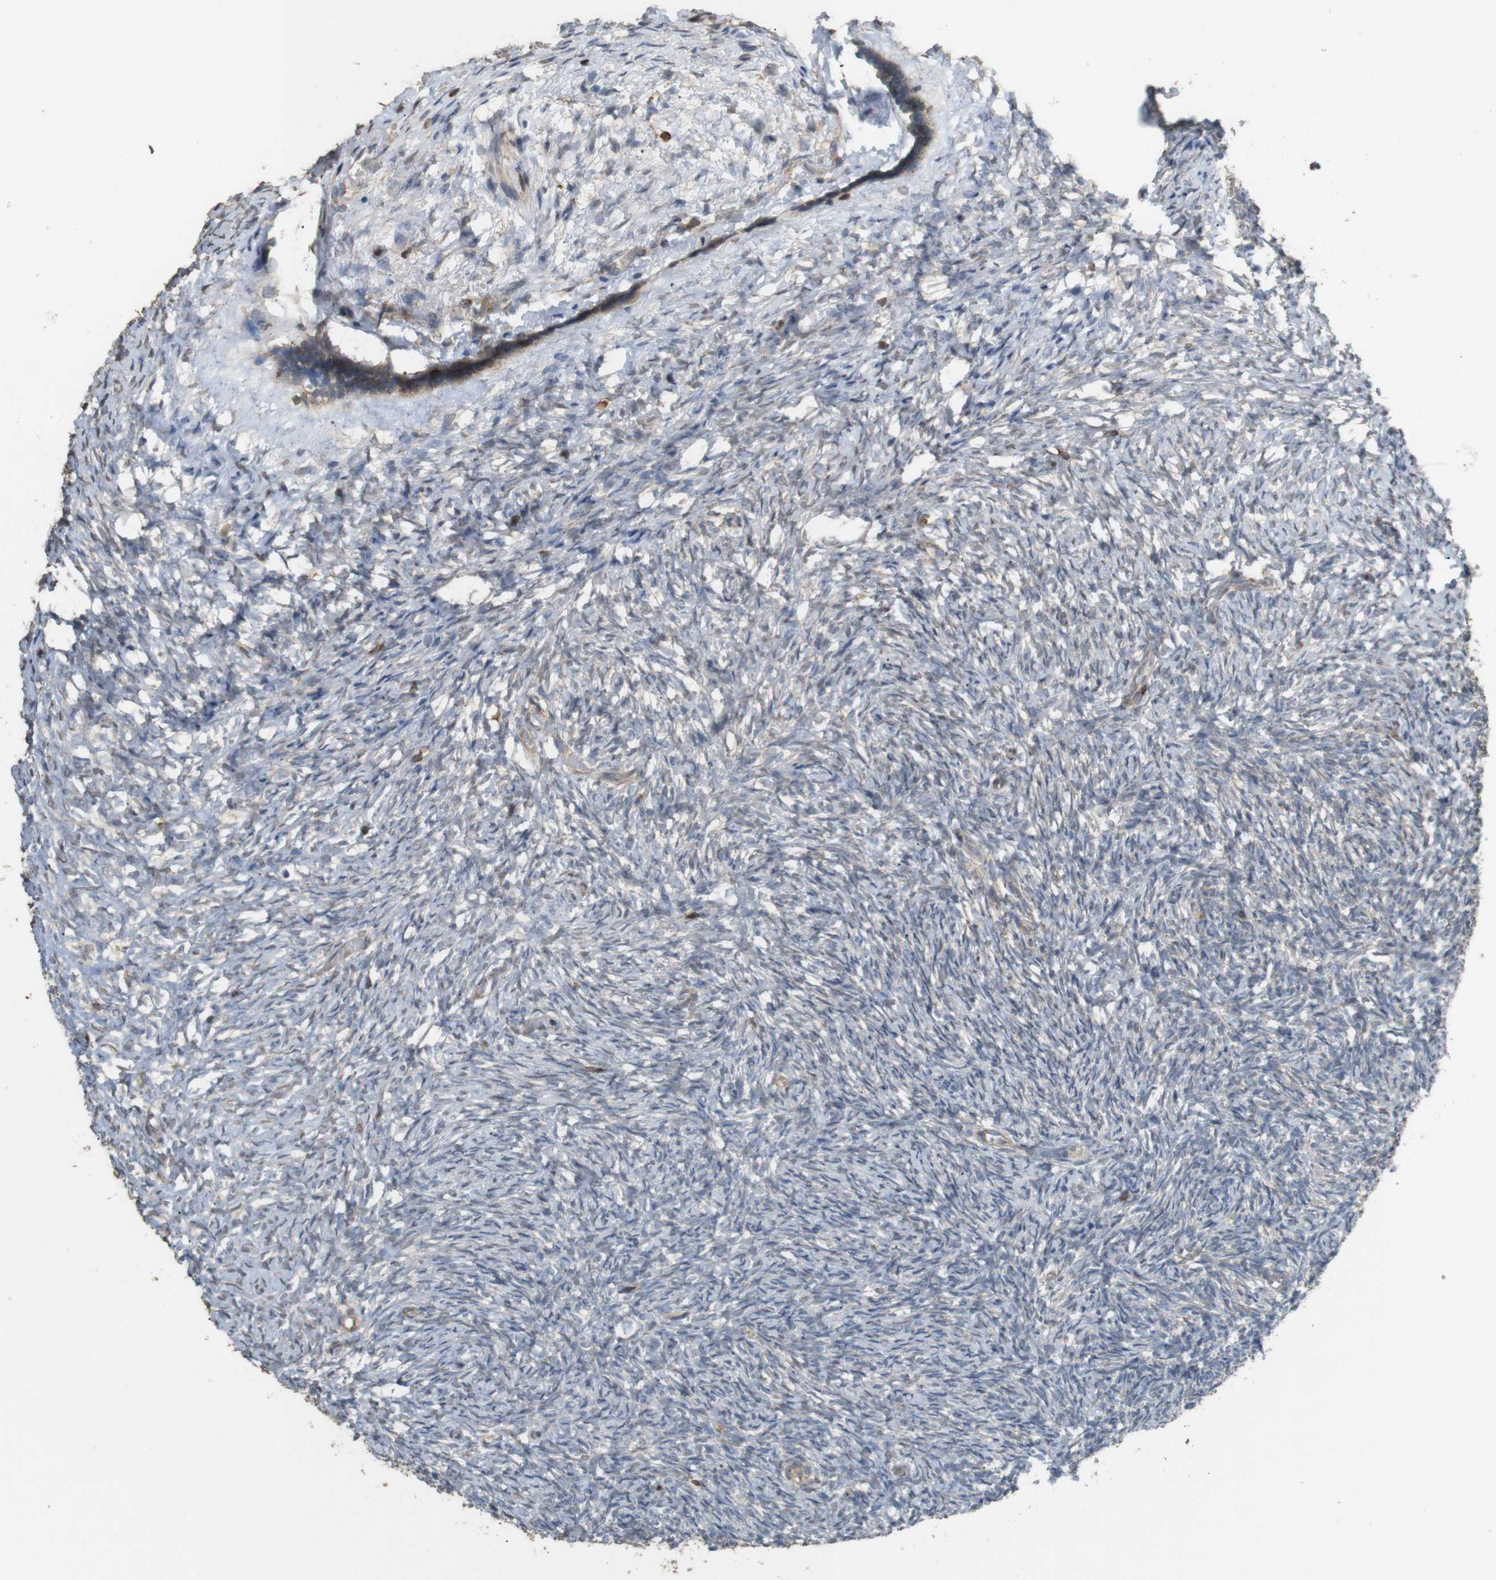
{"staining": {"intensity": "weak", "quantity": "<25%", "location": "cytoplasmic/membranous"}, "tissue": "ovary", "cell_type": "Ovarian stroma cells", "image_type": "normal", "snomed": [{"axis": "morphology", "description": "Normal tissue, NOS"}, {"axis": "topography", "description": "Ovary"}], "caption": "Immunohistochemical staining of normal ovary shows no significant staining in ovarian stroma cells.", "gene": "KSR1", "patient": {"sex": "female", "age": 35}}